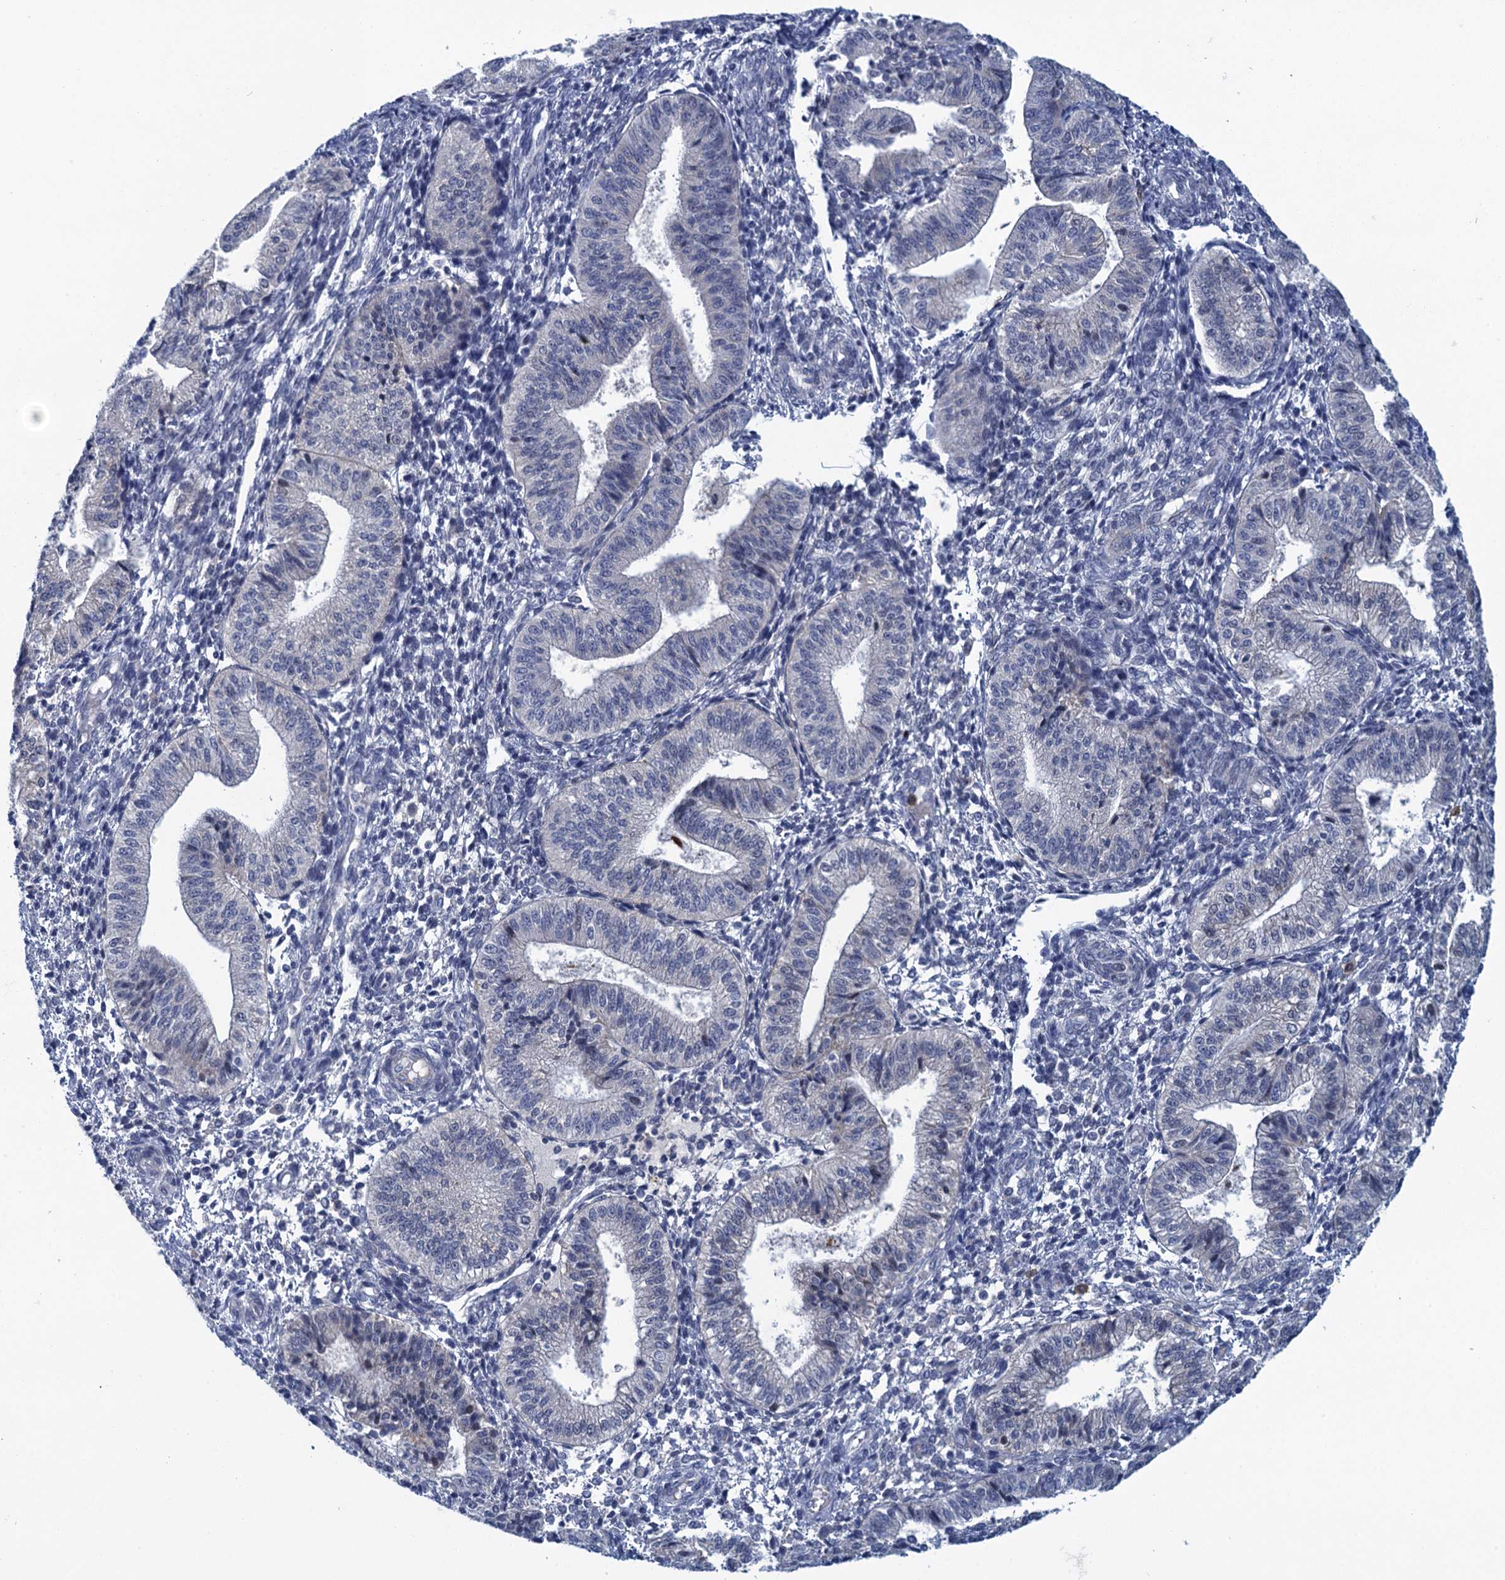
{"staining": {"intensity": "negative", "quantity": "none", "location": "none"}, "tissue": "endometrium", "cell_type": "Cells in endometrial stroma", "image_type": "normal", "snomed": [{"axis": "morphology", "description": "Normal tissue, NOS"}, {"axis": "topography", "description": "Endometrium"}], "caption": "Micrograph shows no protein positivity in cells in endometrial stroma of unremarkable endometrium.", "gene": "SCEL", "patient": {"sex": "female", "age": 34}}